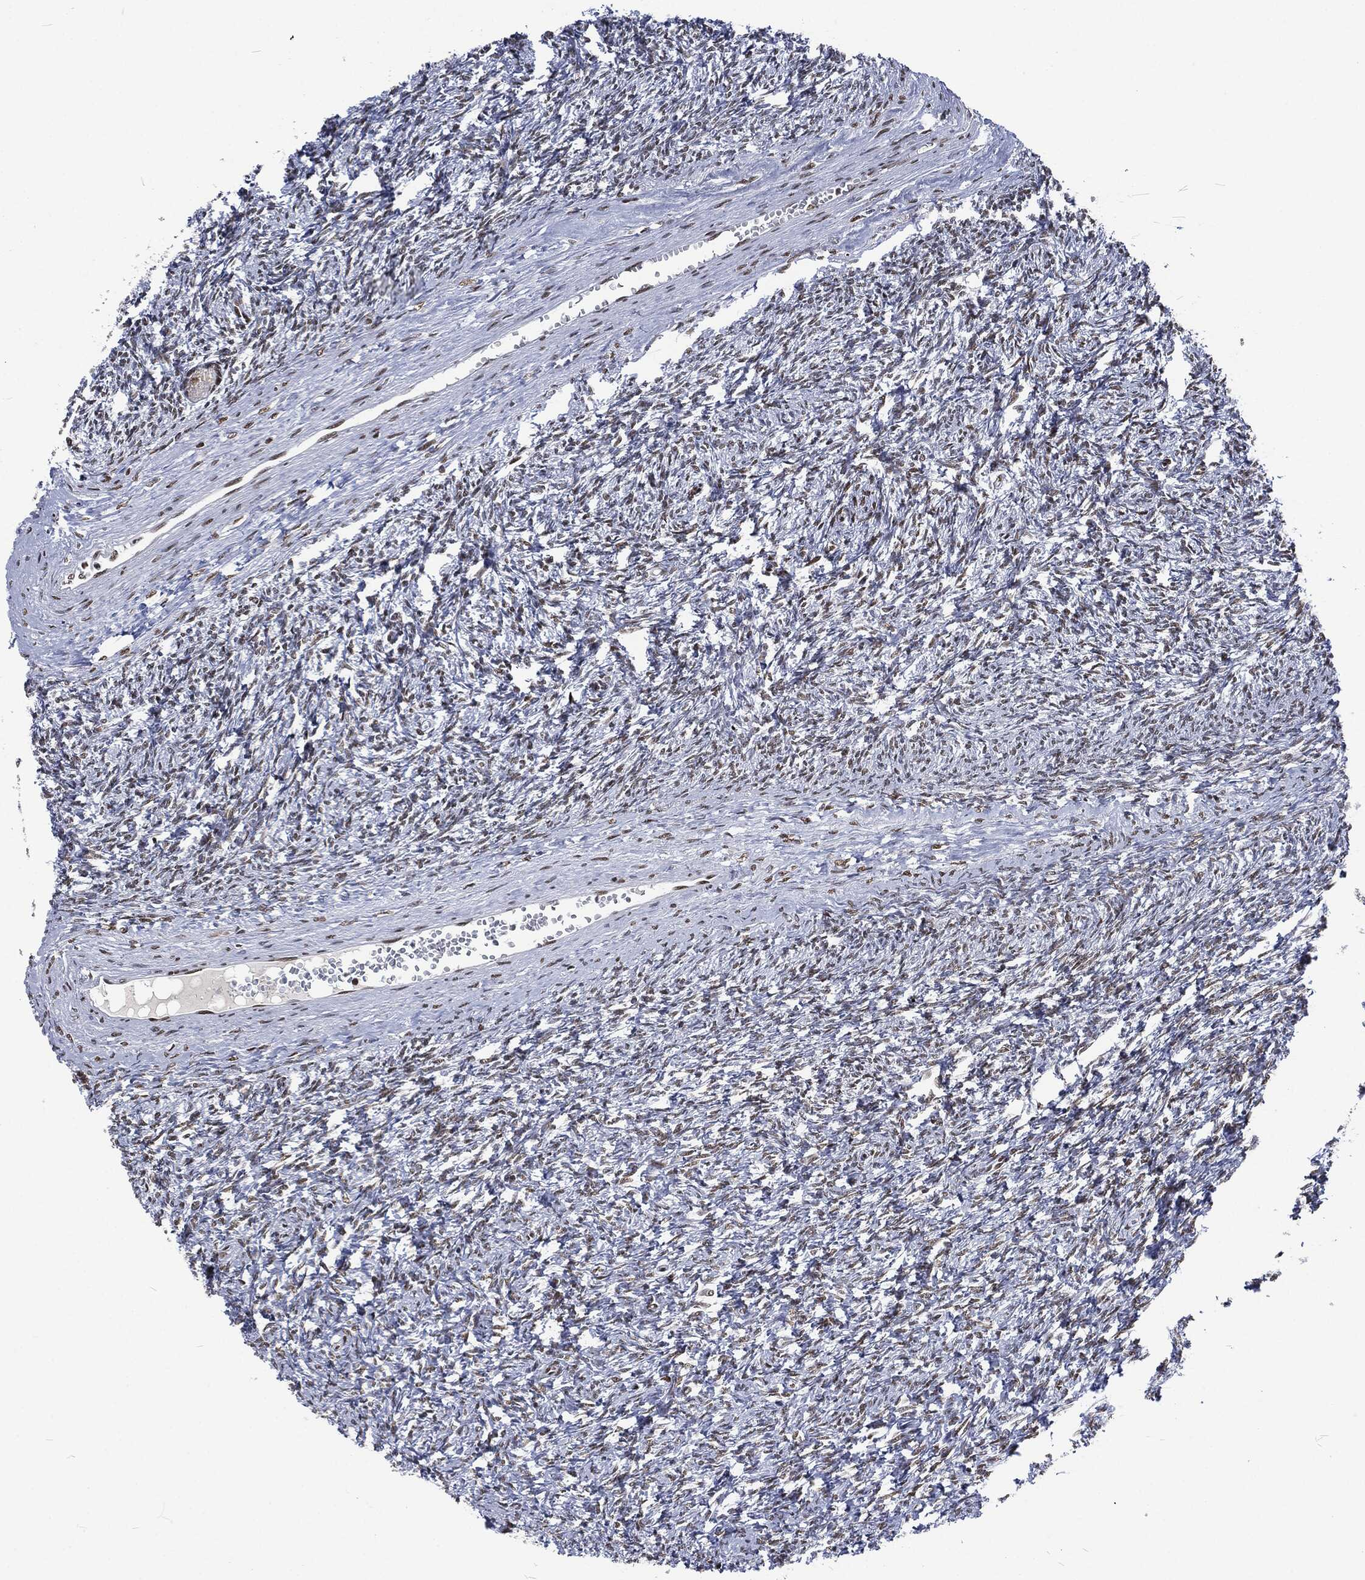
{"staining": {"intensity": "strong", "quantity": "25%-75%", "location": "nuclear"}, "tissue": "ovary", "cell_type": "Follicle cells", "image_type": "normal", "snomed": [{"axis": "morphology", "description": "Normal tissue, NOS"}, {"axis": "topography", "description": "Fallopian tube"}, {"axis": "topography", "description": "Ovary"}], "caption": "Unremarkable ovary reveals strong nuclear positivity in about 25%-75% of follicle cells The staining is performed using DAB (3,3'-diaminobenzidine) brown chromogen to label protein expression. The nuclei are counter-stained blue using hematoxylin..", "gene": "DCPS", "patient": {"sex": "female", "age": 33}}